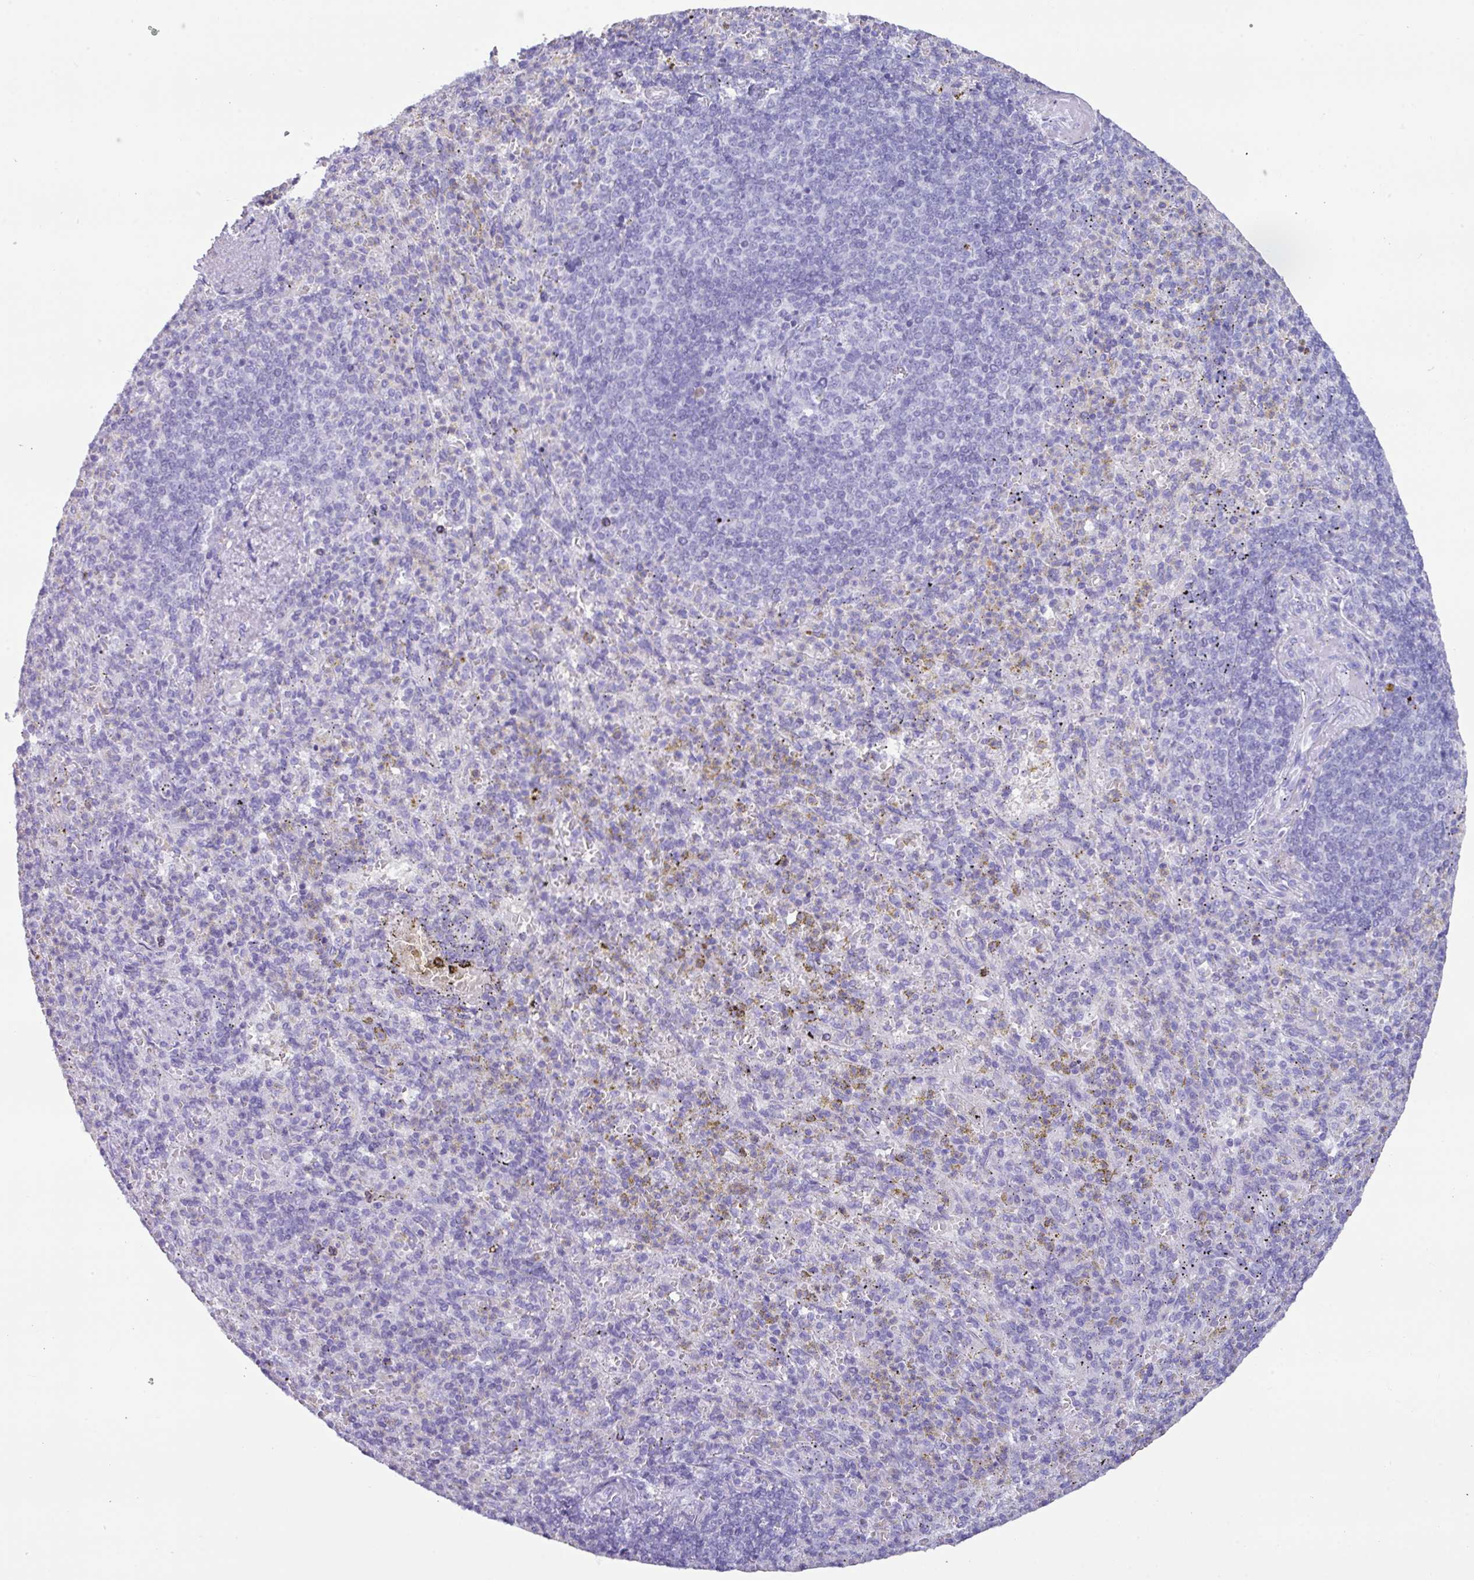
{"staining": {"intensity": "negative", "quantity": "none", "location": "none"}, "tissue": "spleen", "cell_type": "Cells in red pulp", "image_type": "normal", "snomed": [{"axis": "morphology", "description": "Normal tissue, NOS"}, {"axis": "topography", "description": "Spleen"}], "caption": "Cells in red pulp show no significant protein expression in benign spleen. The staining is performed using DAB brown chromogen with nuclei counter-stained in using hematoxylin.", "gene": "ZNF524", "patient": {"sex": "female", "age": 74}}